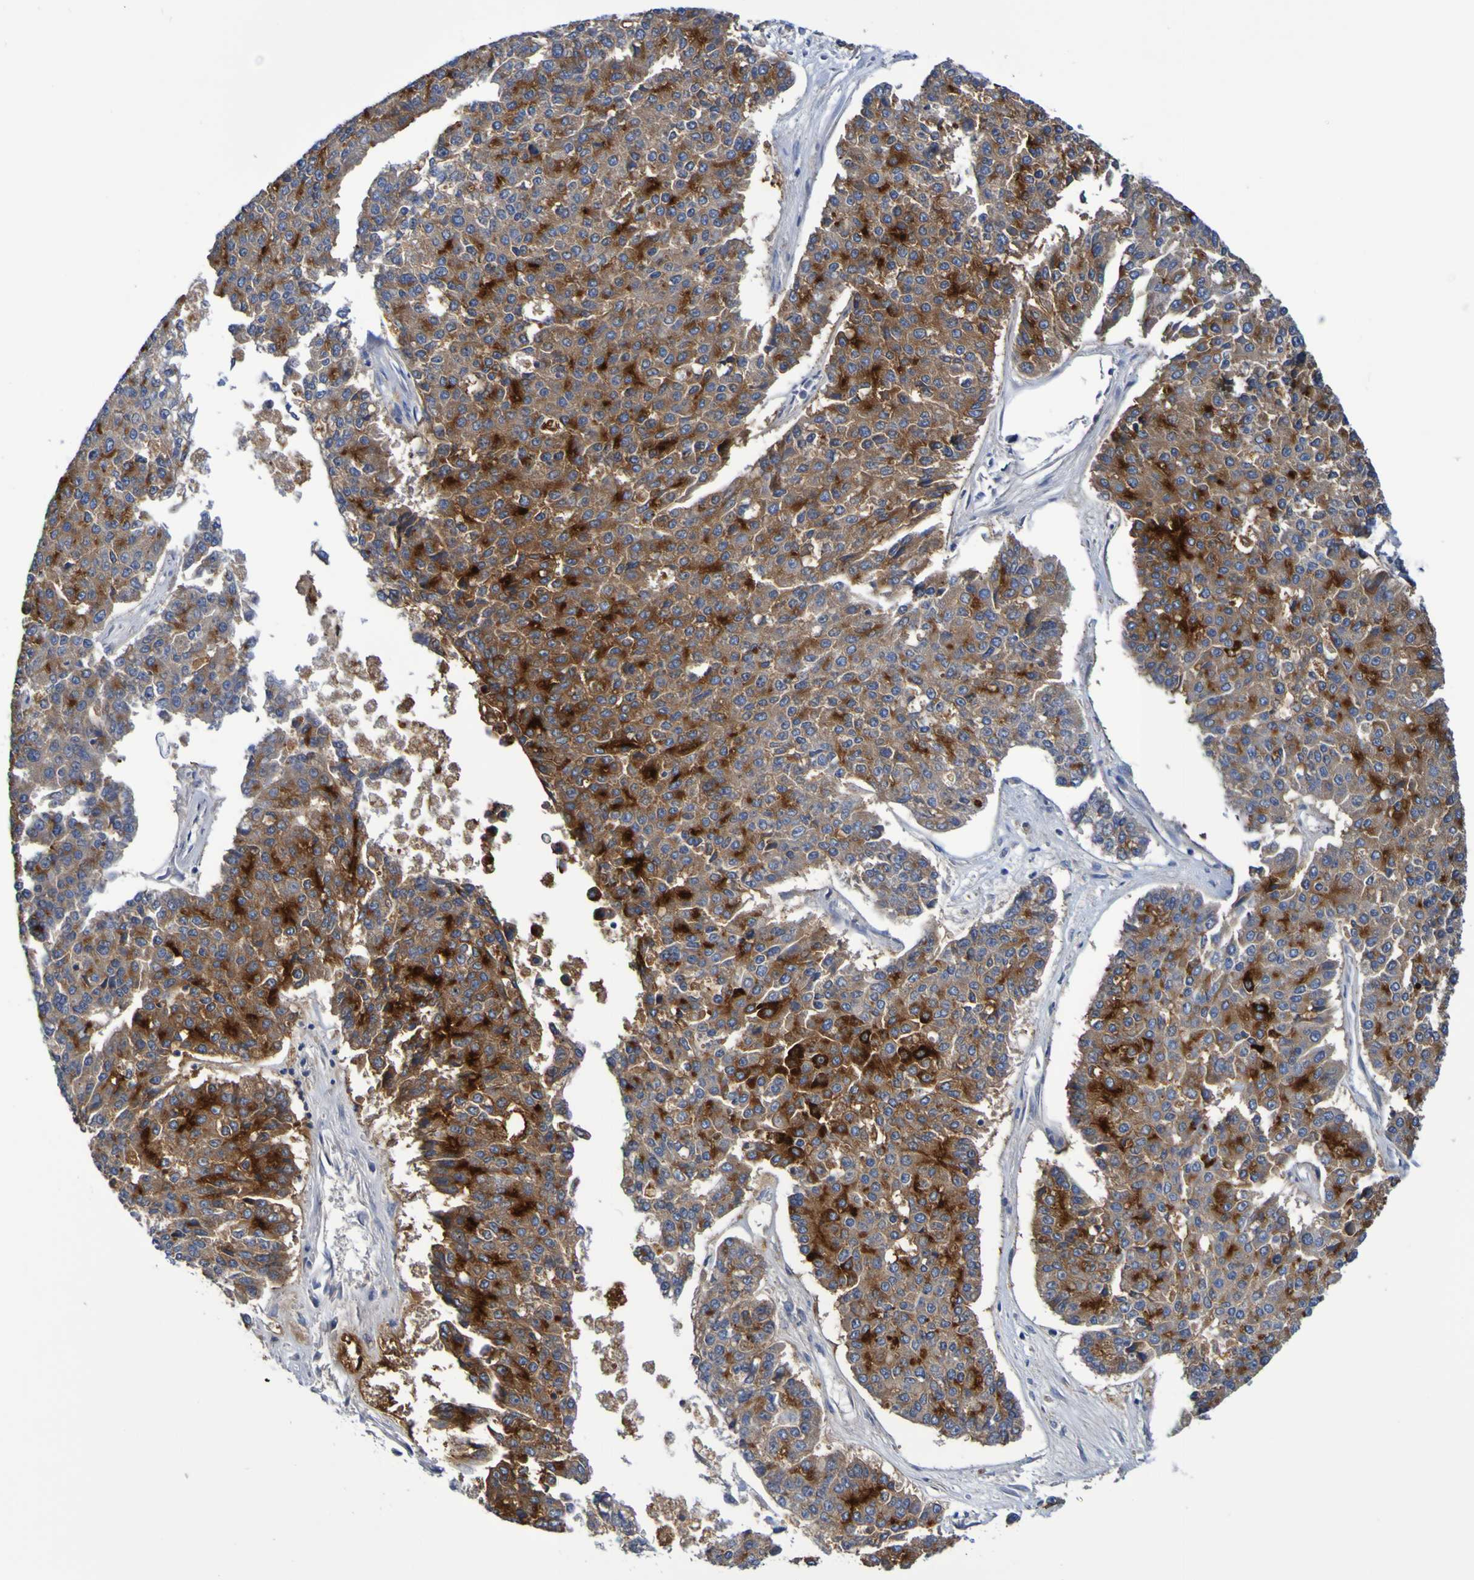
{"staining": {"intensity": "strong", "quantity": ">75%", "location": "cytoplasmic/membranous"}, "tissue": "pancreatic cancer", "cell_type": "Tumor cells", "image_type": "cancer", "snomed": [{"axis": "morphology", "description": "Adenocarcinoma, NOS"}, {"axis": "topography", "description": "Pancreas"}], "caption": "Immunohistochemical staining of pancreatic cancer (adenocarcinoma) displays high levels of strong cytoplasmic/membranous staining in approximately >75% of tumor cells.", "gene": "DPEP1", "patient": {"sex": "male", "age": 50}}